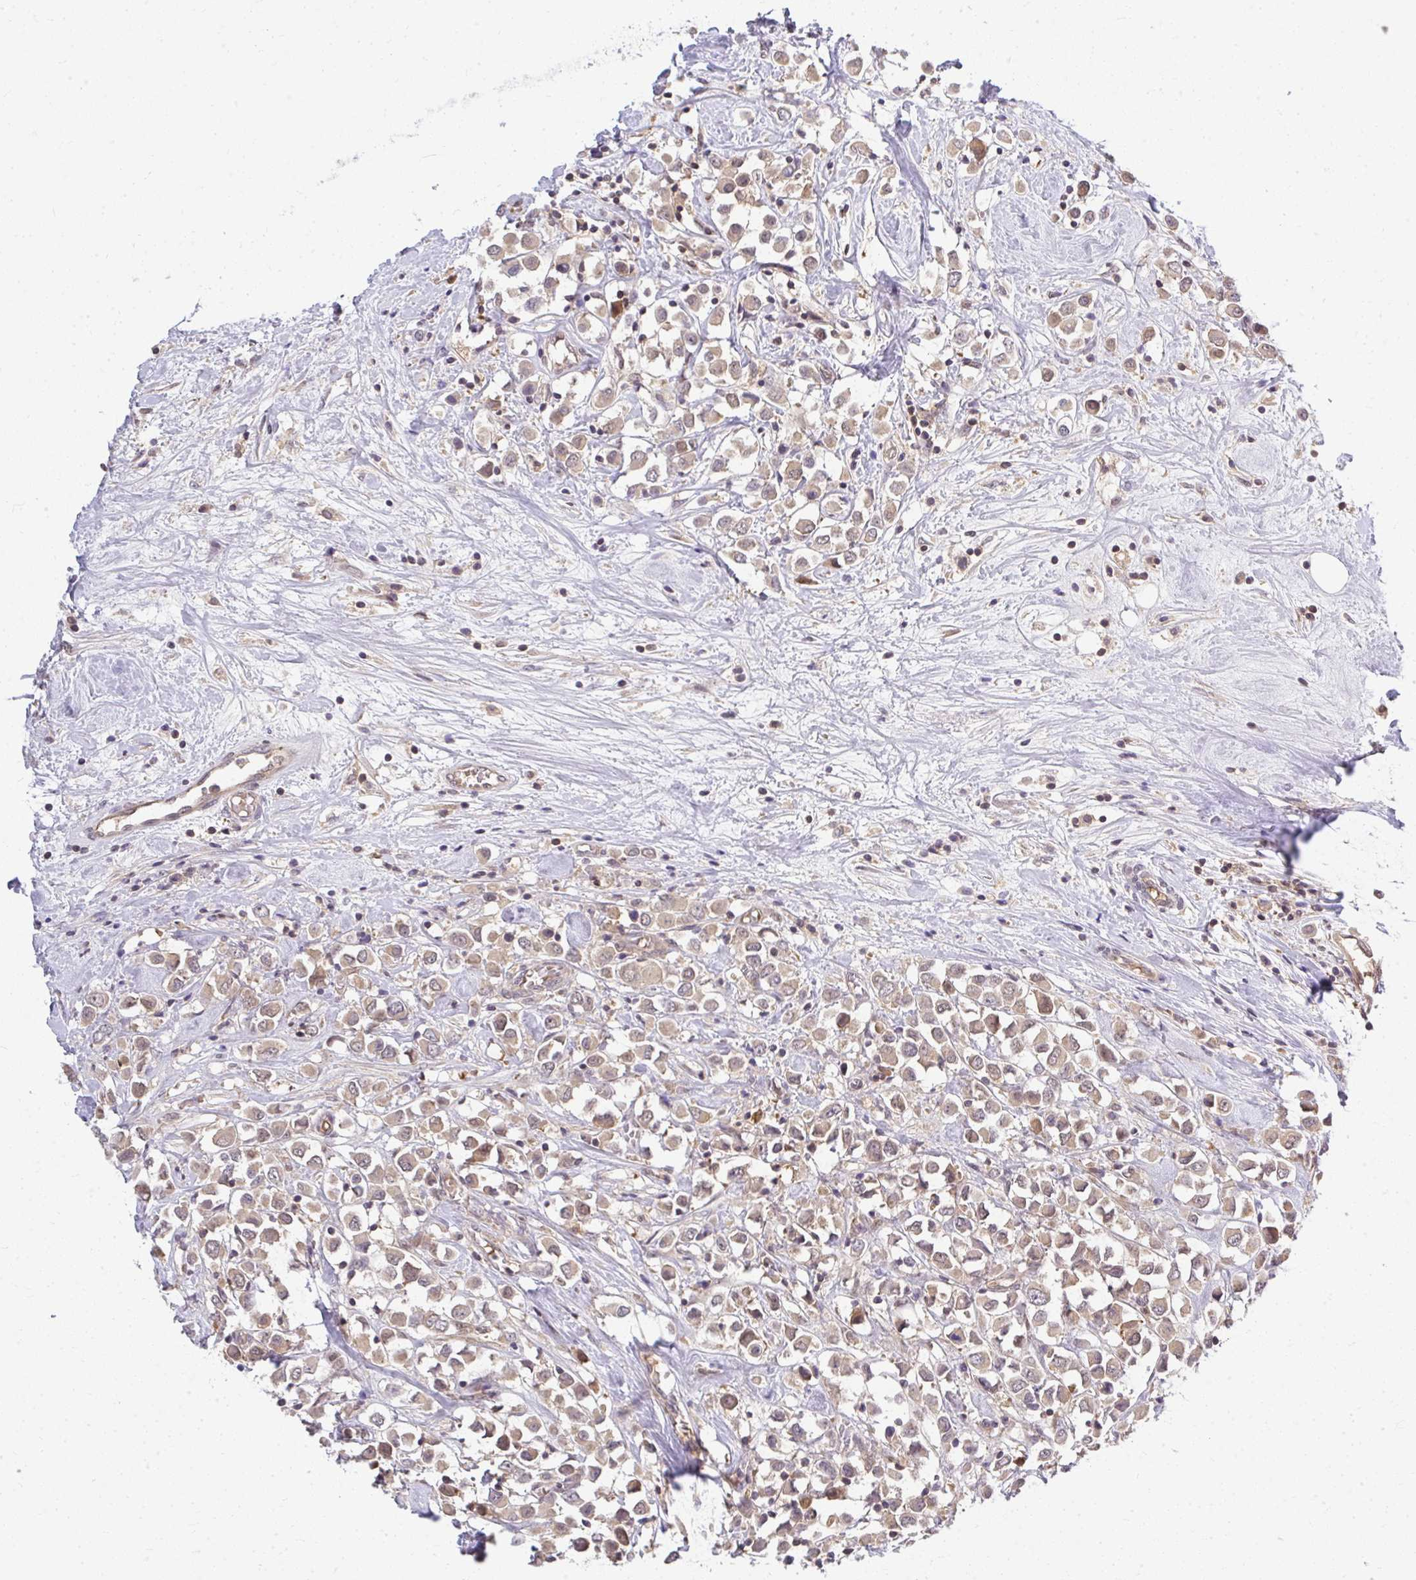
{"staining": {"intensity": "weak", "quantity": ">75%", "location": "cytoplasmic/membranous"}, "tissue": "breast cancer", "cell_type": "Tumor cells", "image_type": "cancer", "snomed": [{"axis": "morphology", "description": "Duct carcinoma"}, {"axis": "topography", "description": "Breast"}], "caption": "A micrograph of human intraductal carcinoma (breast) stained for a protein exhibits weak cytoplasmic/membranous brown staining in tumor cells.", "gene": "HDHD2", "patient": {"sex": "female", "age": 61}}